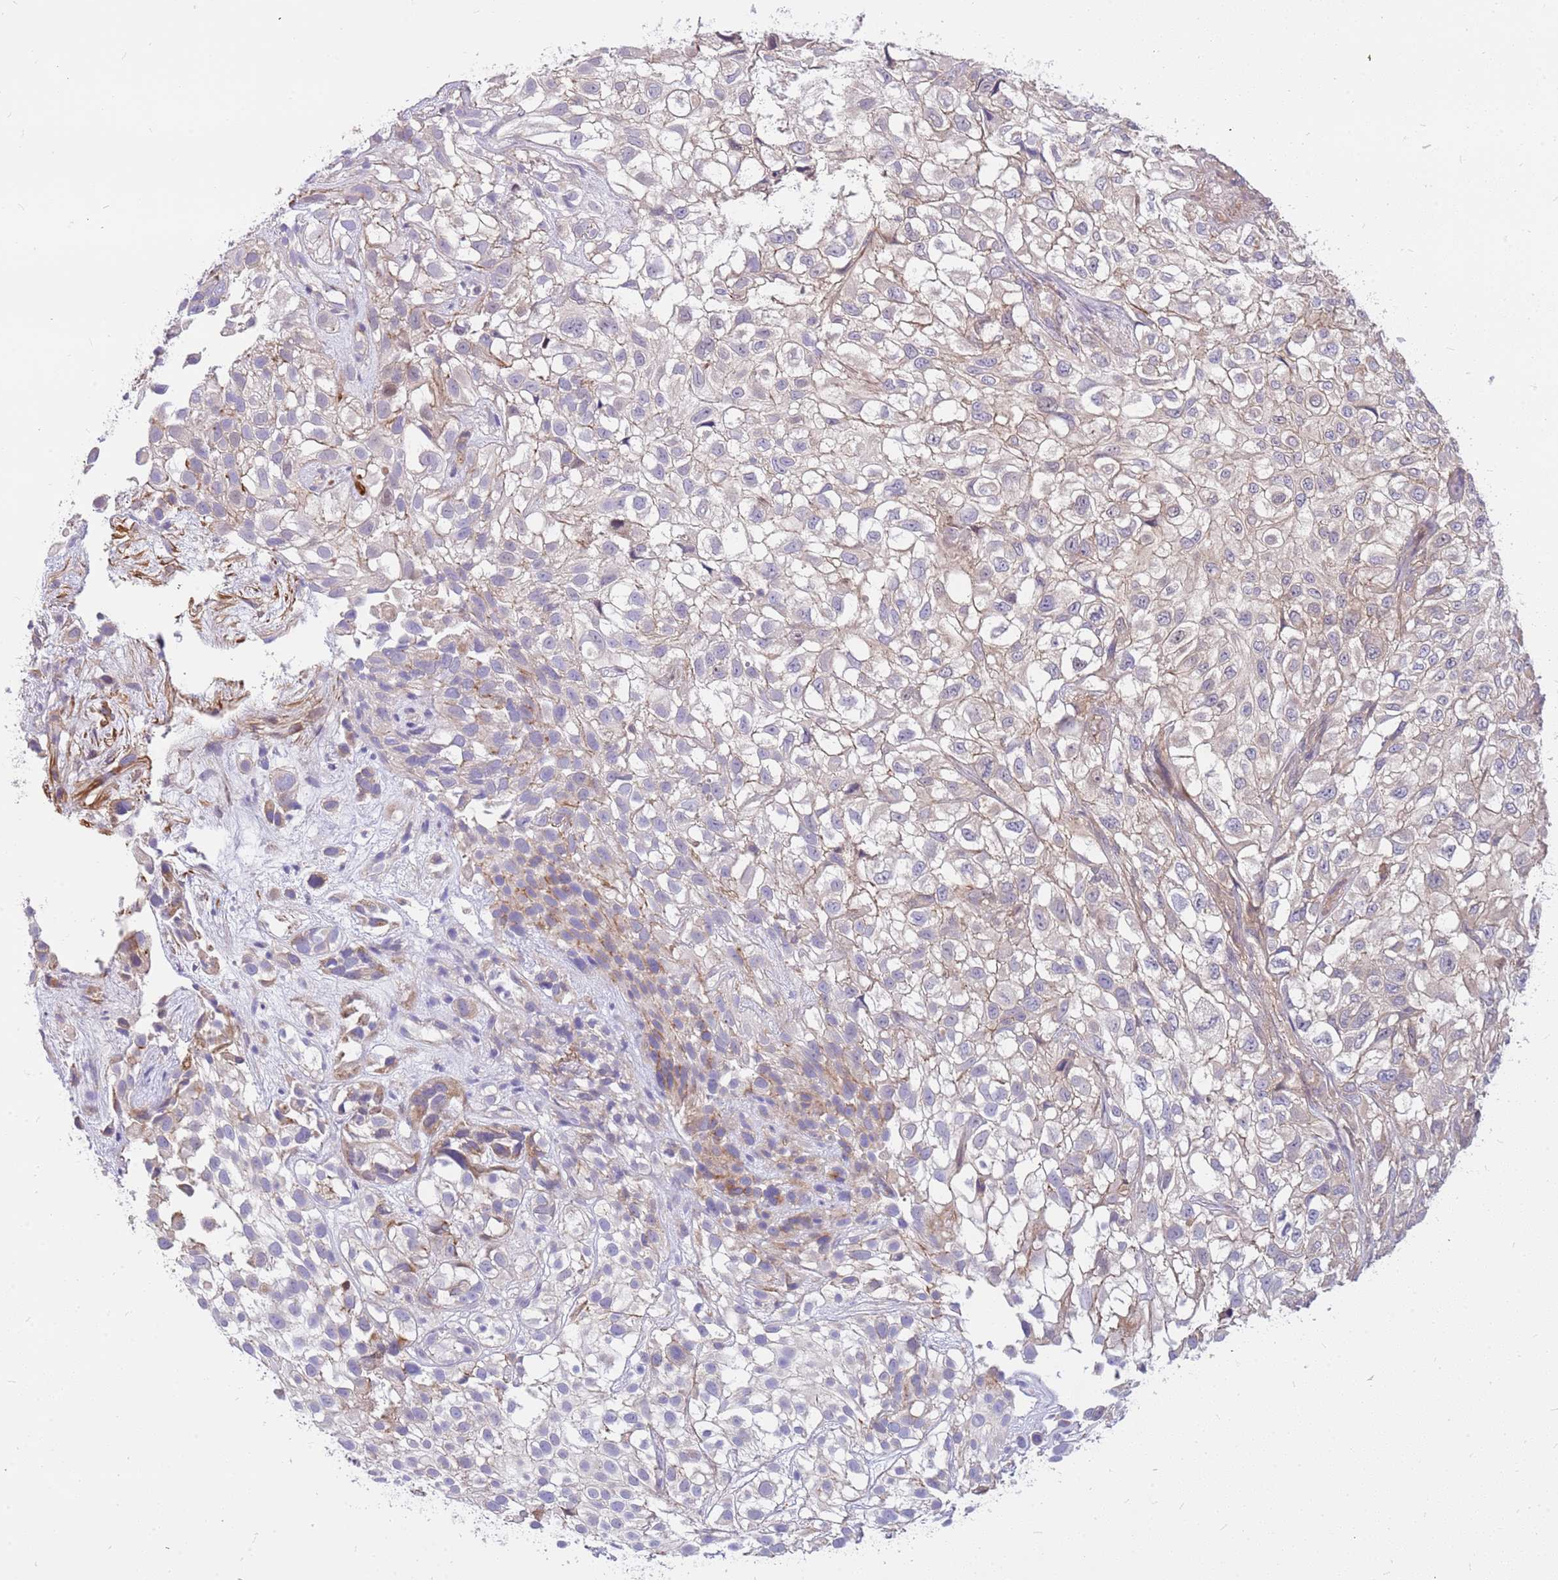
{"staining": {"intensity": "negative", "quantity": "none", "location": "none"}, "tissue": "urothelial cancer", "cell_type": "Tumor cells", "image_type": "cancer", "snomed": [{"axis": "morphology", "description": "Urothelial carcinoma, High grade"}, {"axis": "topography", "description": "Urinary bladder"}], "caption": "High magnification brightfield microscopy of urothelial cancer stained with DAB (3,3'-diaminobenzidine) (brown) and counterstained with hematoxylin (blue): tumor cells show no significant expression.", "gene": "MVD", "patient": {"sex": "male", "age": 56}}